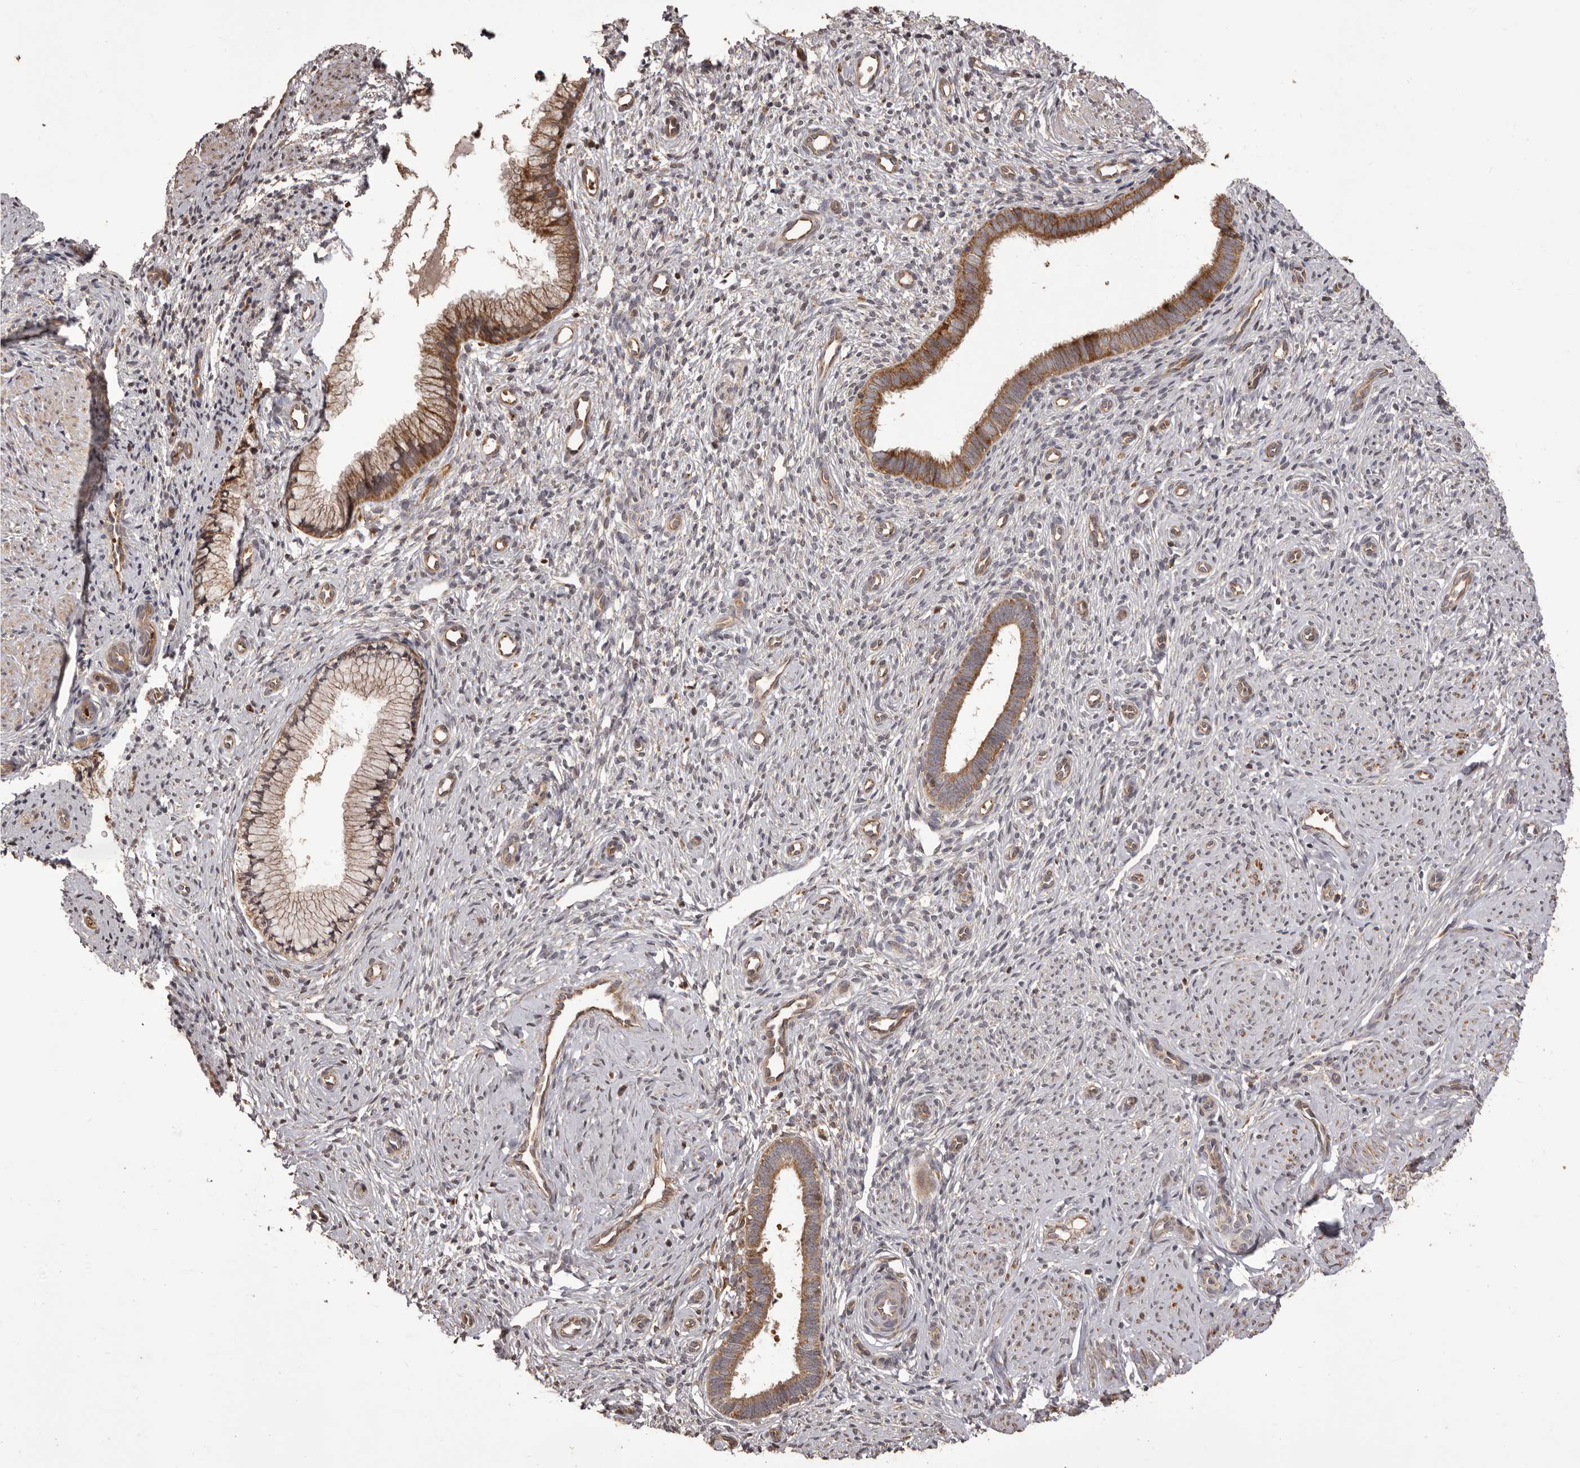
{"staining": {"intensity": "moderate", "quantity": ">75%", "location": "cytoplasmic/membranous"}, "tissue": "cervix", "cell_type": "Glandular cells", "image_type": "normal", "snomed": [{"axis": "morphology", "description": "Normal tissue, NOS"}, {"axis": "topography", "description": "Cervix"}], "caption": "Cervix stained with immunohistochemistry exhibits moderate cytoplasmic/membranous expression in about >75% of glandular cells.", "gene": "QRSL1", "patient": {"sex": "female", "age": 27}}